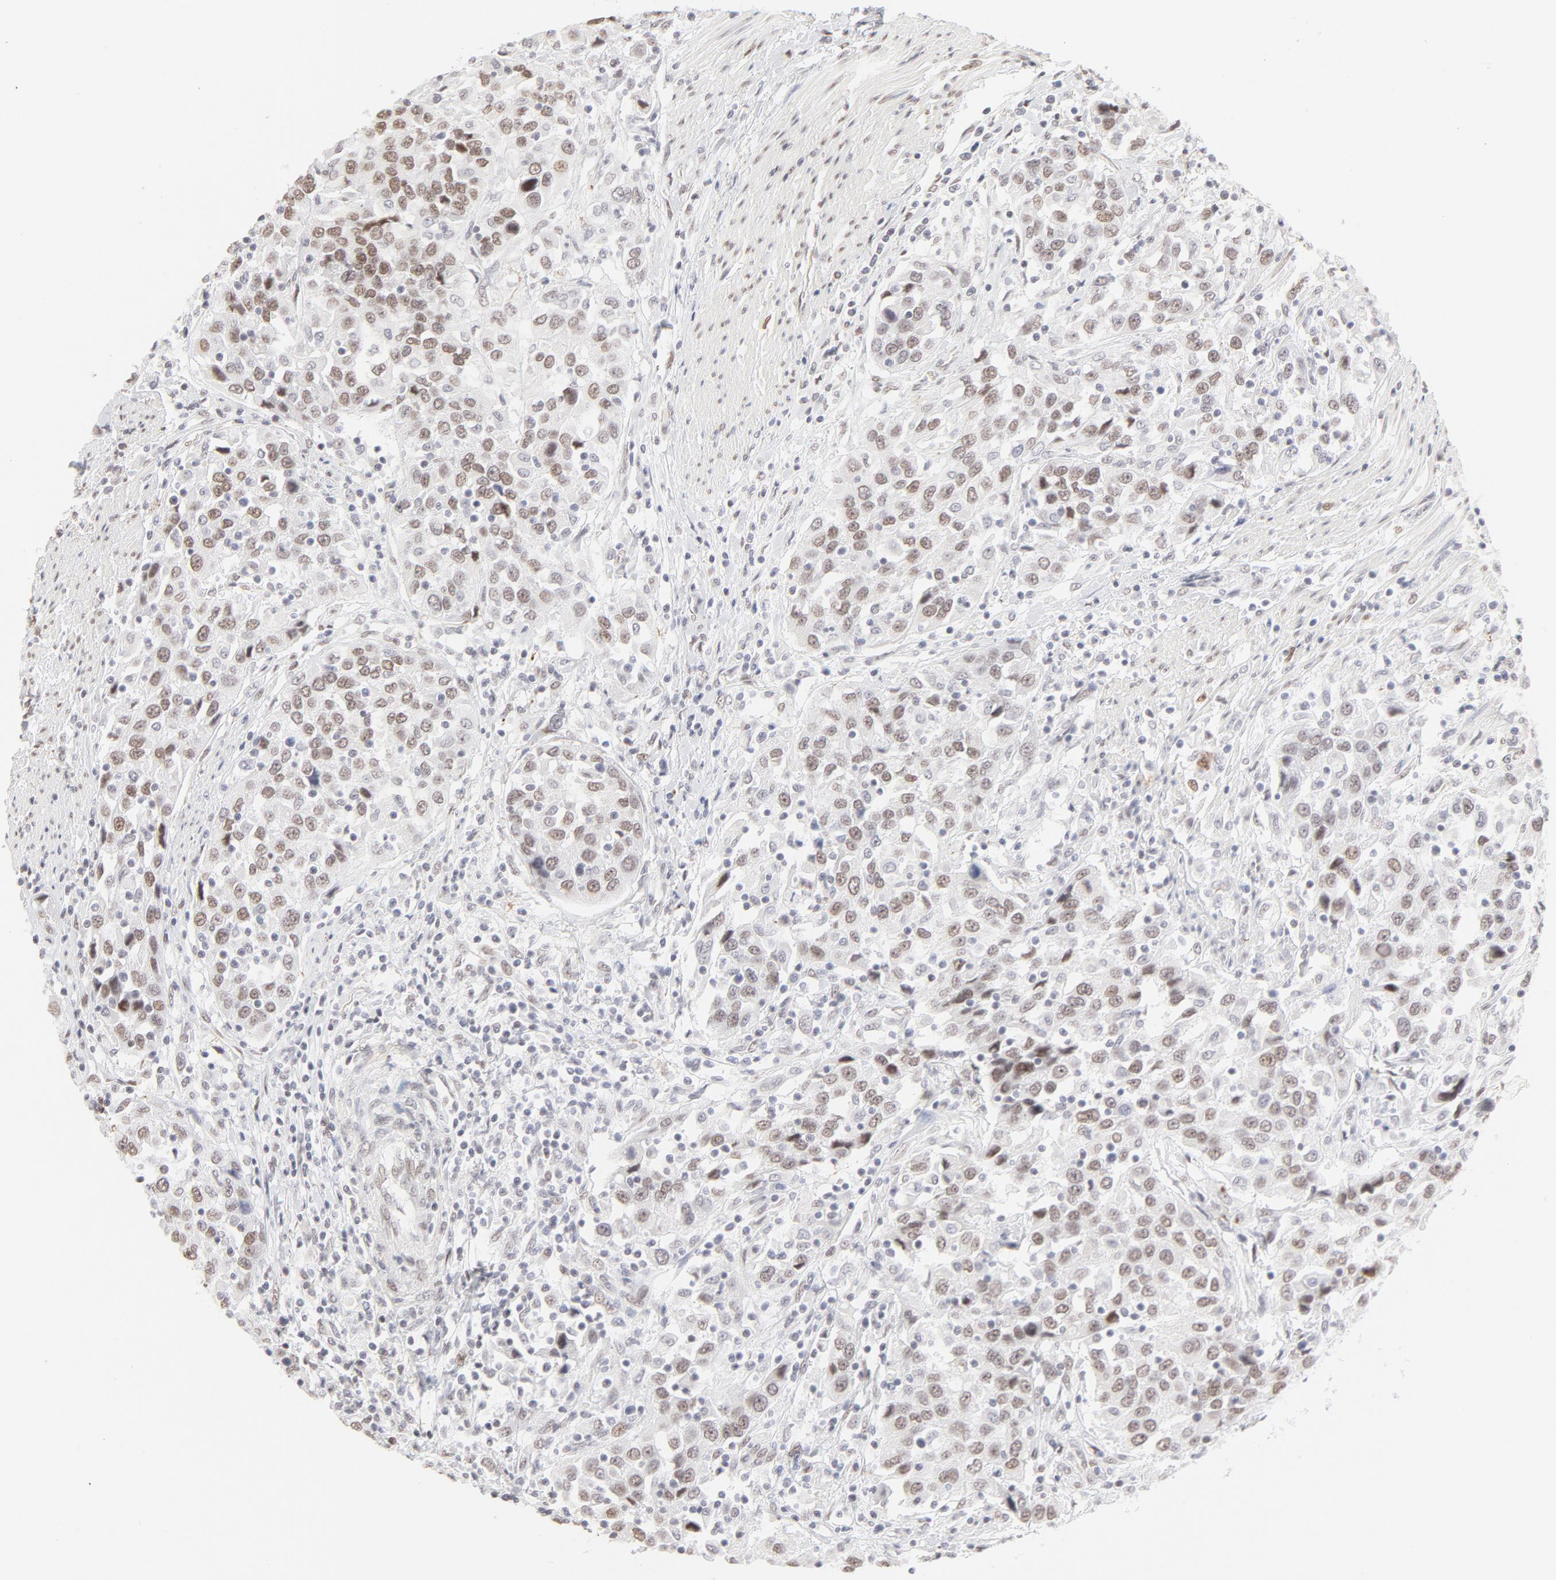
{"staining": {"intensity": "weak", "quantity": "25%-75%", "location": "nuclear"}, "tissue": "urothelial cancer", "cell_type": "Tumor cells", "image_type": "cancer", "snomed": [{"axis": "morphology", "description": "Urothelial carcinoma, High grade"}, {"axis": "topography", "description": "Urinary bladder"}], "caption": "Tumor cells exhibit weak nuclear expression in approximately 25%-75% of cells in urothelial cancer.", "gene": "PBX1", "patient": {"sex": "female", "age": 80}}